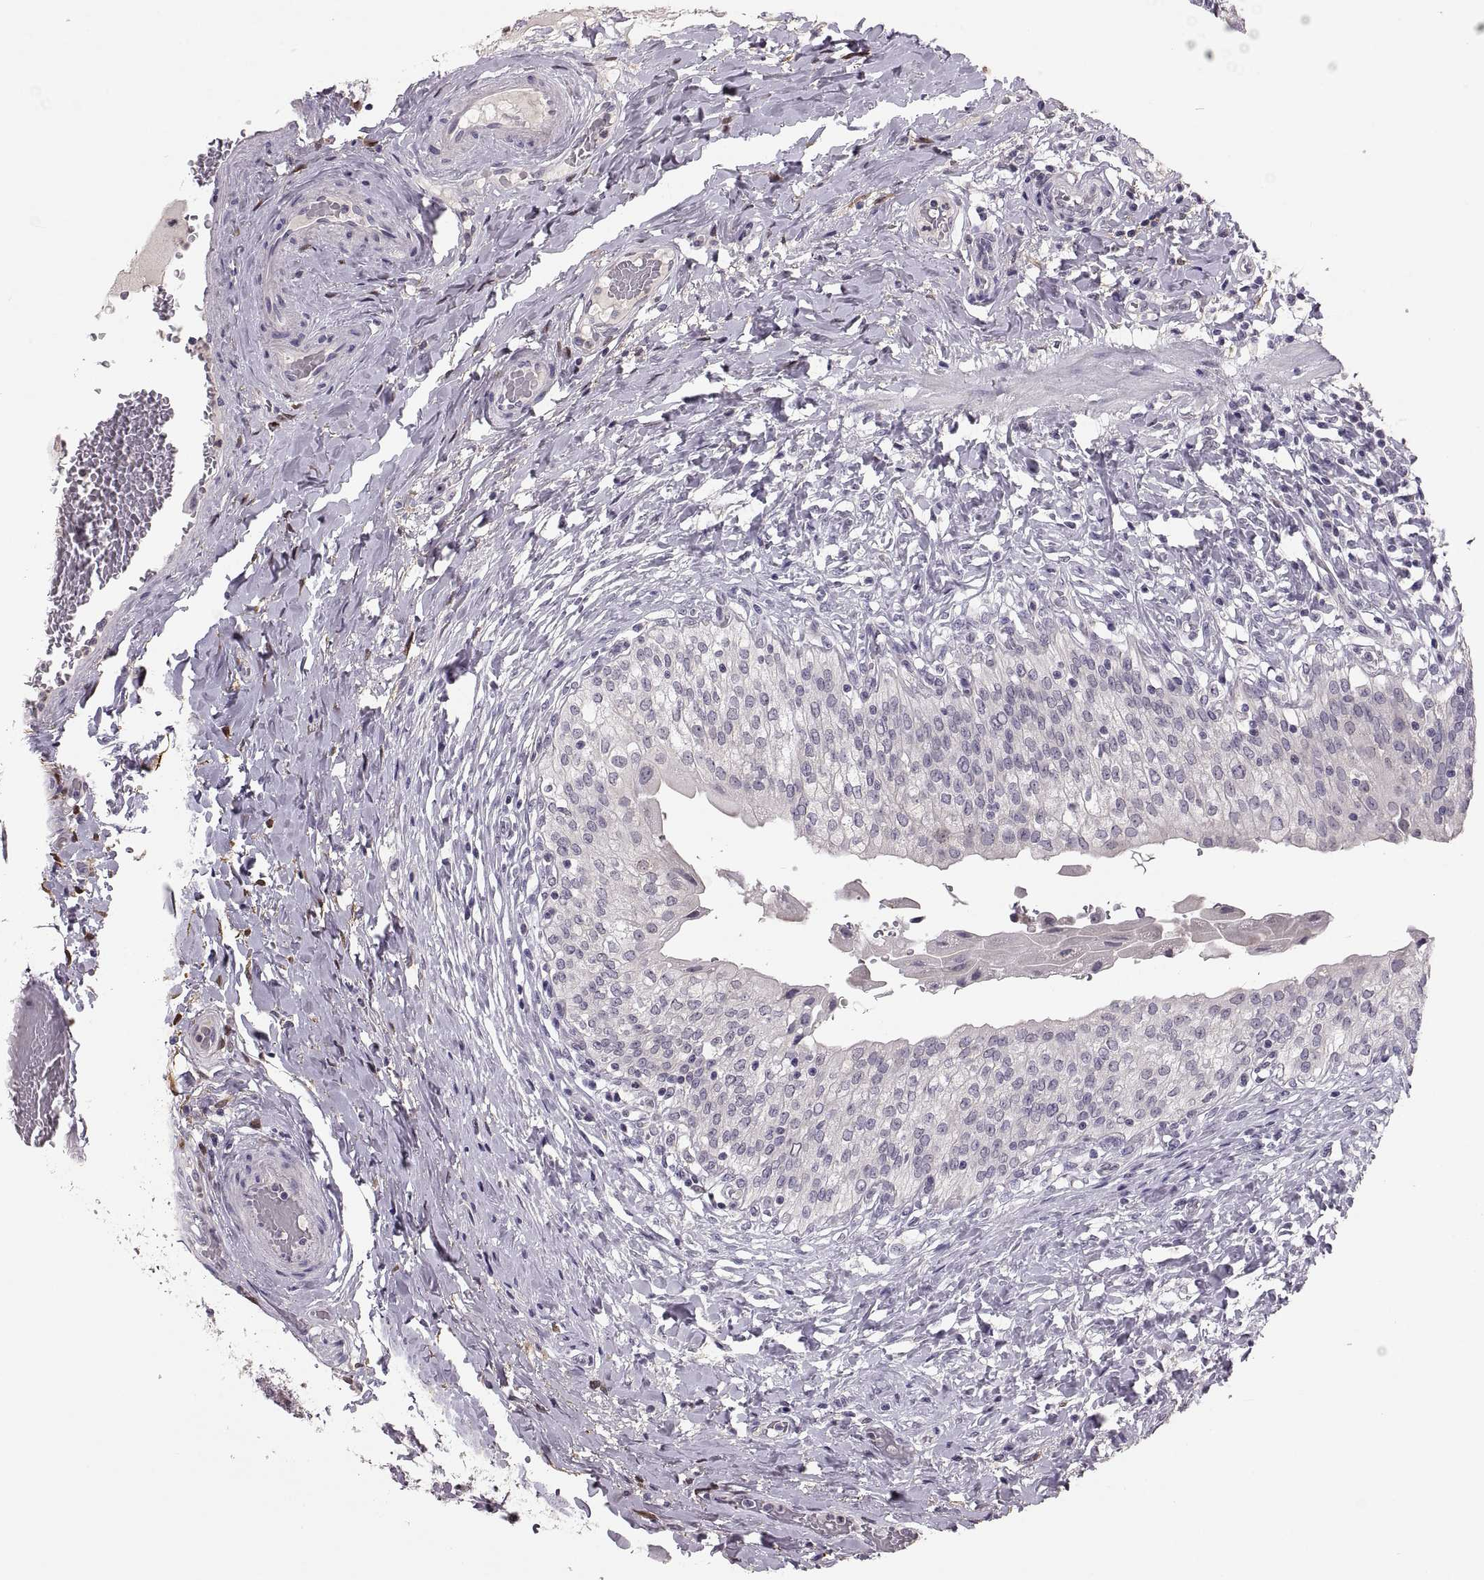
{"staining": {"intensity": "negative", "quantity": "none", "location": "none"}, "tissue": "urinary bladder", "cell_type": "Urothelial cells", "image_type": "normal", "snomed": [{"axis": "morphology", "description": "Normal tissue, NOS"}, {"axis": "morphology", "description": "Inflammation, NOS"}, {"axis": "topography", "description": "Urinary bladder"}], "caption": "High power microscopy micrograph of an immunohistochemistry image of unremarkable urinary bladder, revealing no significant expression in urothelial cells.", "gene": "ADH6", "patient": {"sex": "male", "age": 64}}